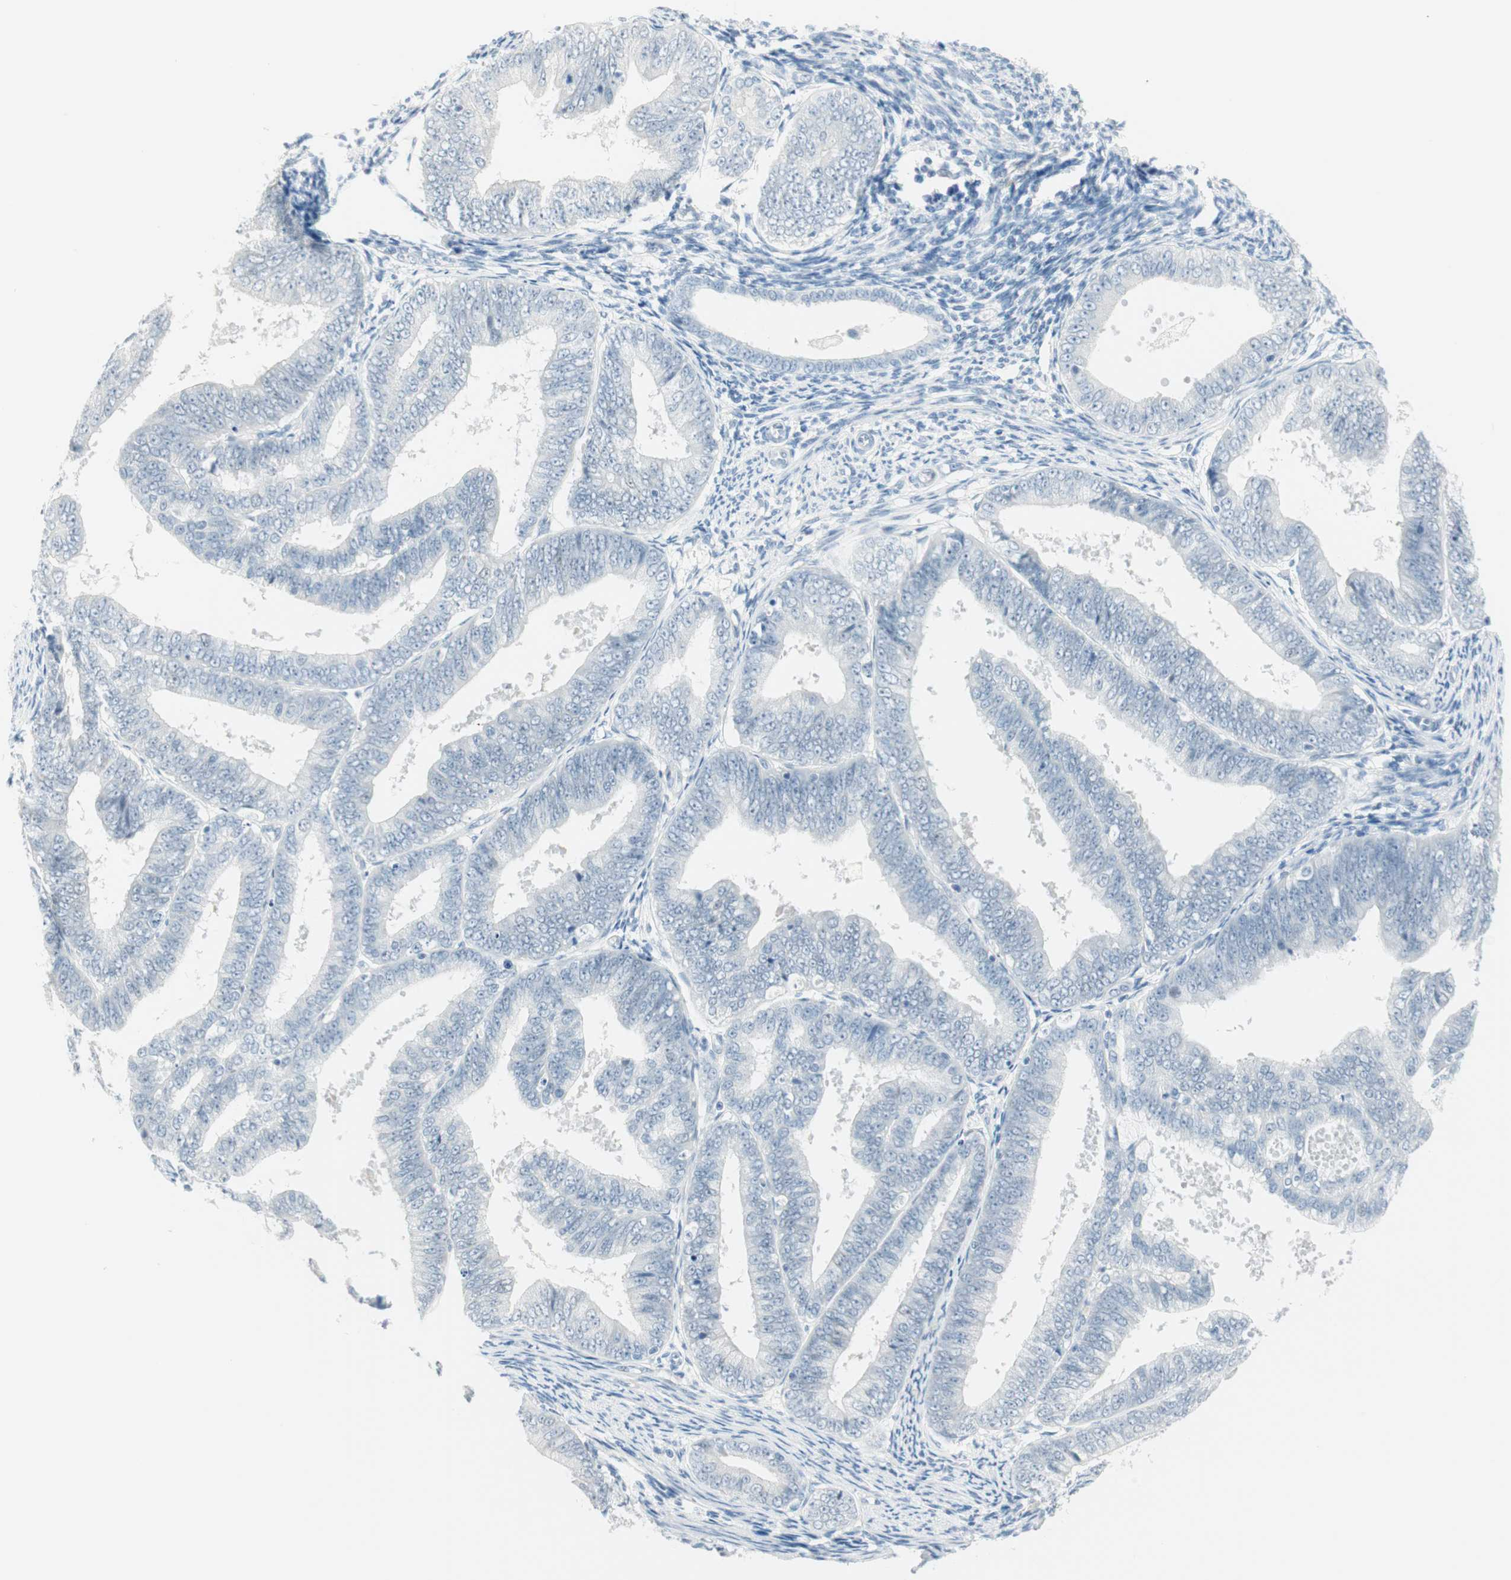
{"staining": {"intensity": "negative", "quantity": "none", "location": "none"}, "tissue": "endometrial cancer", "cell_type": "Tumor cells", "image_type": "cancer", "snomed": [{"axis": "morphology", "description": "Adenocarcinoma, NOS"}, {"axis": "topography", "description": "Endometrium"}], "caption": "A high-resolution photomicrograph shows immunohistochemistry (IHC) staining of endometrial cancer (adenocarcinoma), which reveals no significant positivity in tumor cells.", "gene": "MLLT10", "patient": {"sex": "female", "age": 63}}